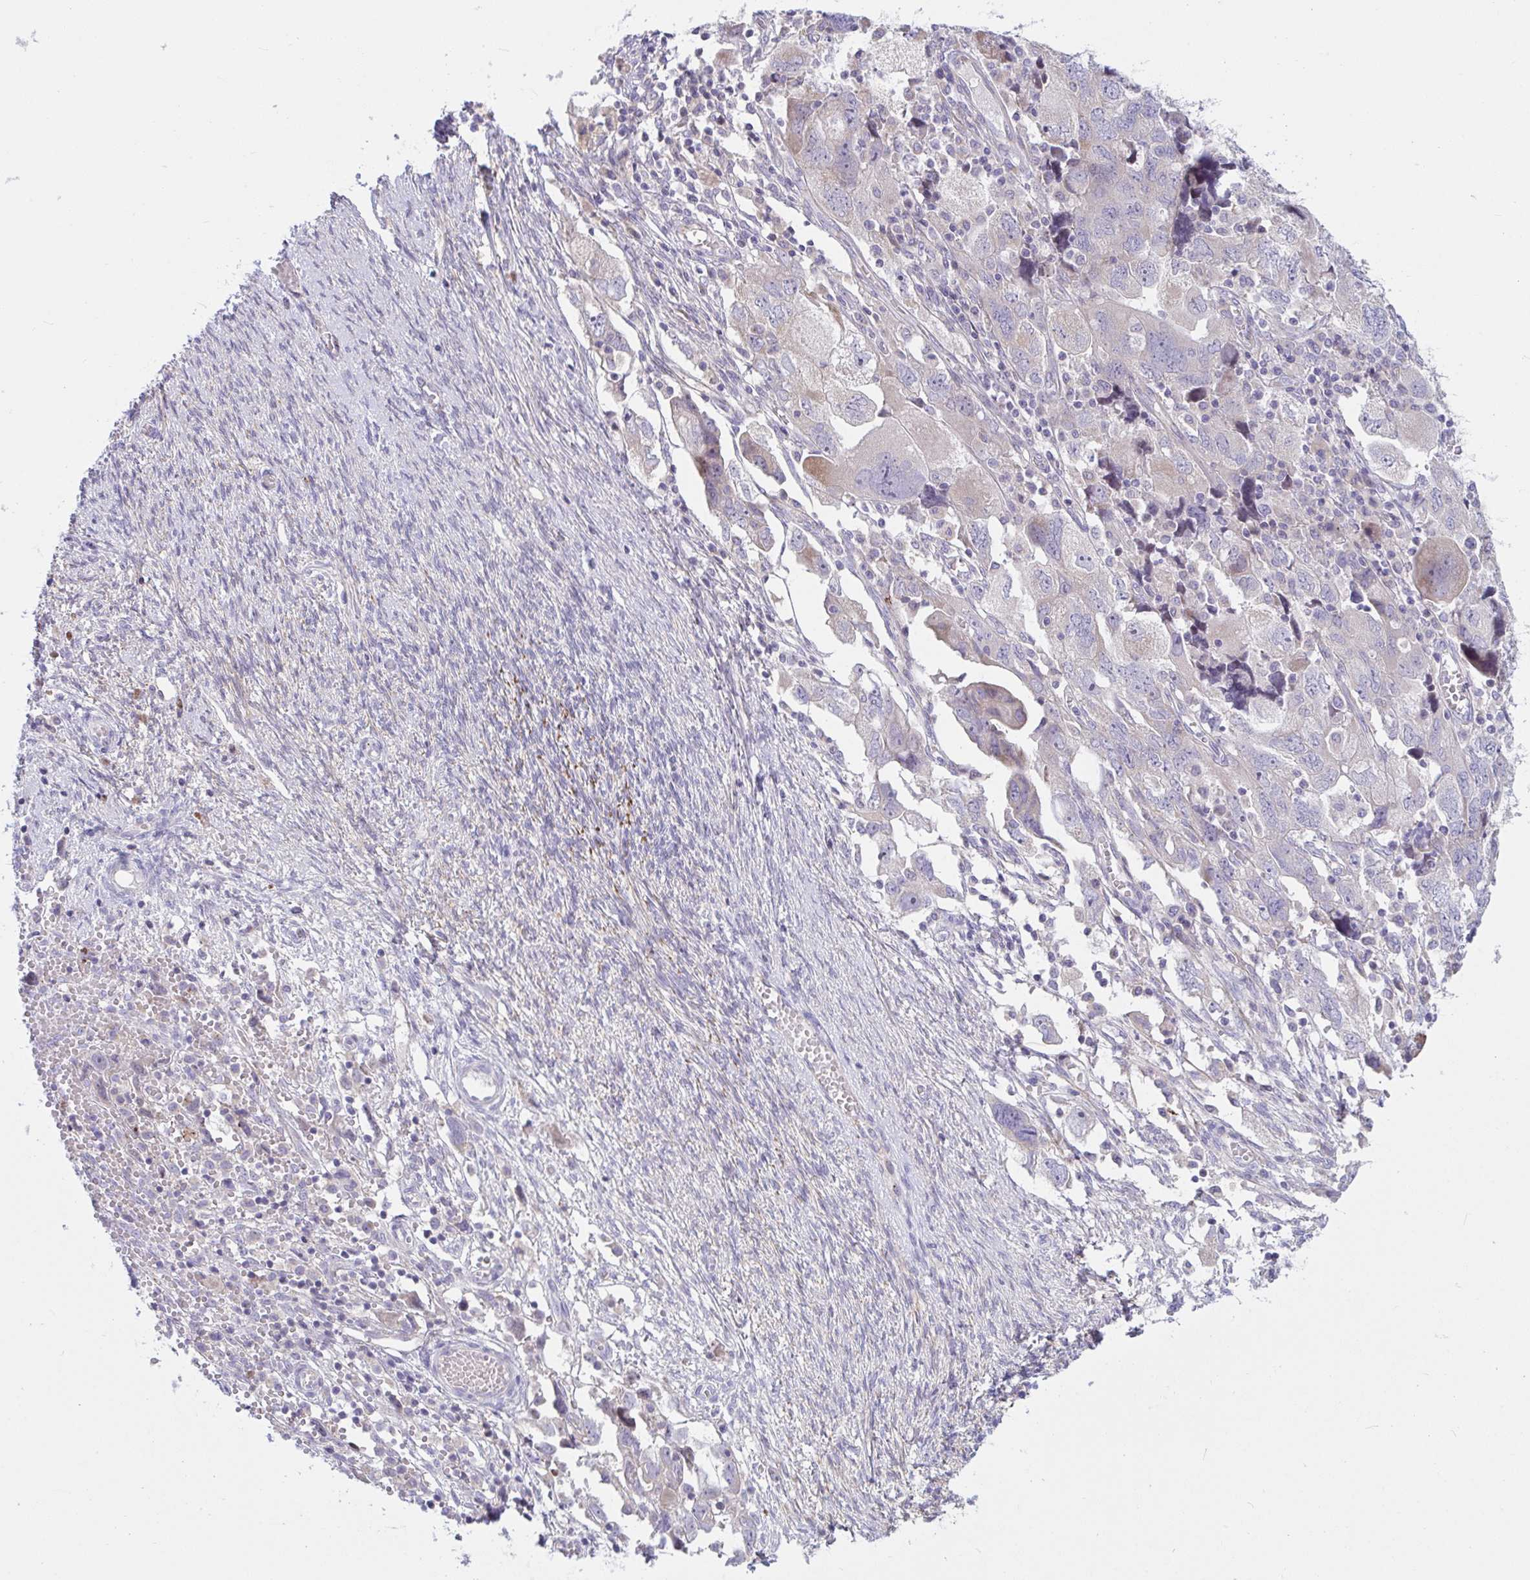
{"staining": {"intensity": "negative", "quantity": "none", "location": "none"}, "tissue": "ovarian cancer", "cell_type": "Tumor cells", "image_type": "cancer", "snomed": [{"axis": "morphology", "description": "Carcinoma, NOS"}, {"axis": "morphology", "description": "Cystadenocarcinoma, serous, NOS"}, {"axis": "topography", "description": "Ovary"}], "caption": "A micrograph of ovarian cancer (serous cystadenocarcinoma) stained for a protein exhibits no brown staining in tumor cells.", "gene": "IL37", "patient": {"sex": "female", "age": 69}}